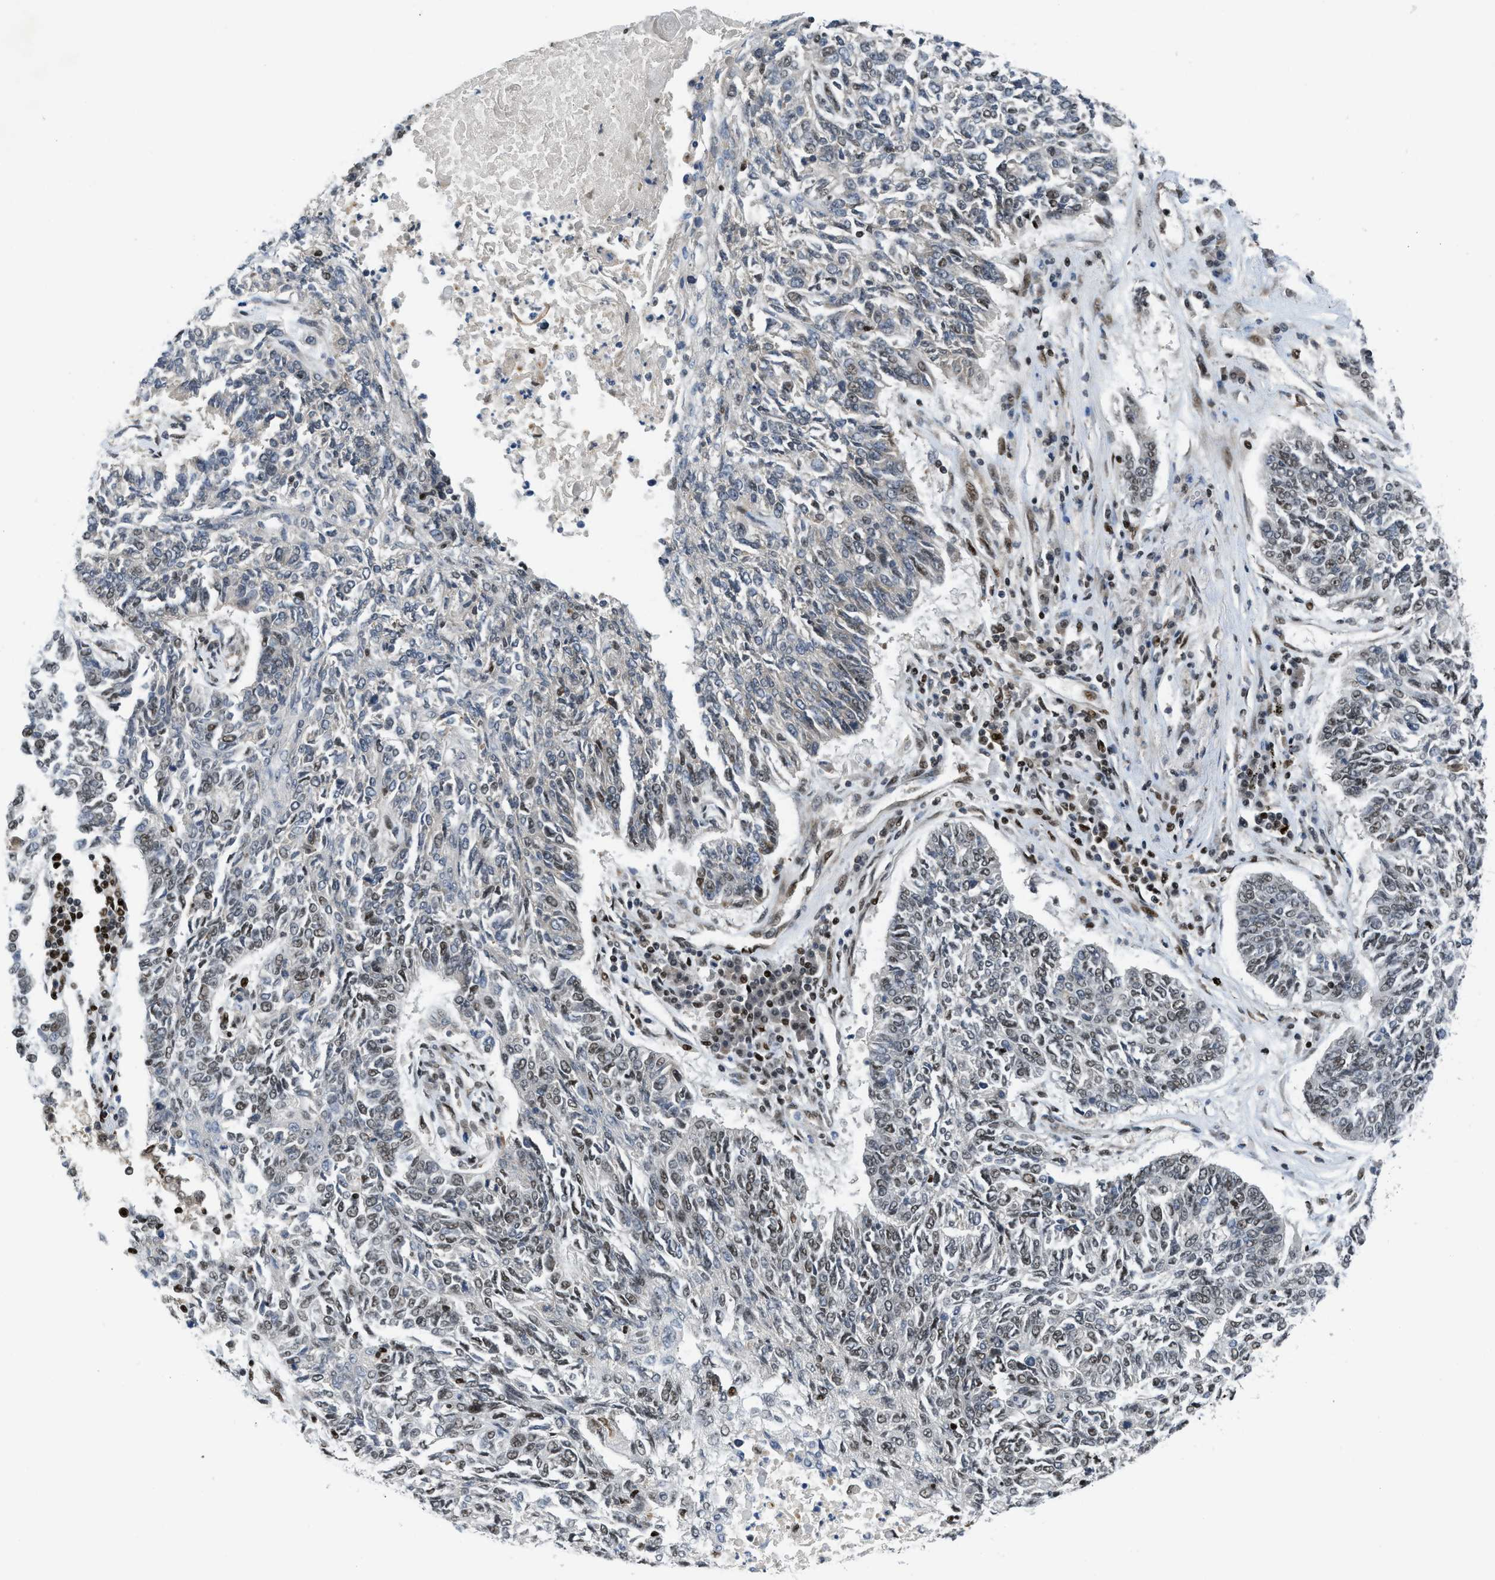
{"staining": {"intensity": "moderate", "quantity": "25%-75%", "location": "nuclear"}, "tissue": "lung cancer", "cell_type": "Tumor cells", "image_type": "cancer", "snomed": [{"axis": "morphology", "description": "Normal tissue, NOS"}, {"axis": "morphology", "description": "Squamous cell carcinoma, NOS"}, {"axis": "topography", "description": "Cartilage tissue"}, {"axis": "topography", "description": "Bronchus"}, {"axis": "topography", "description": "Lung"}], "caption": "Immunohistochemical staining of human squamous cell carcinoma (lung) exhibits medium levels of moderate nuclear protein expression in about 25%-75% of tumor cells. Using DAB (3,3'-diaminobenzidine) (brown) and hematoxylin (blue) stains, captured at high magnification using brightfield microscopy.", "gene": "RFX5", "patient": {"sex": "female", "age": 49}}